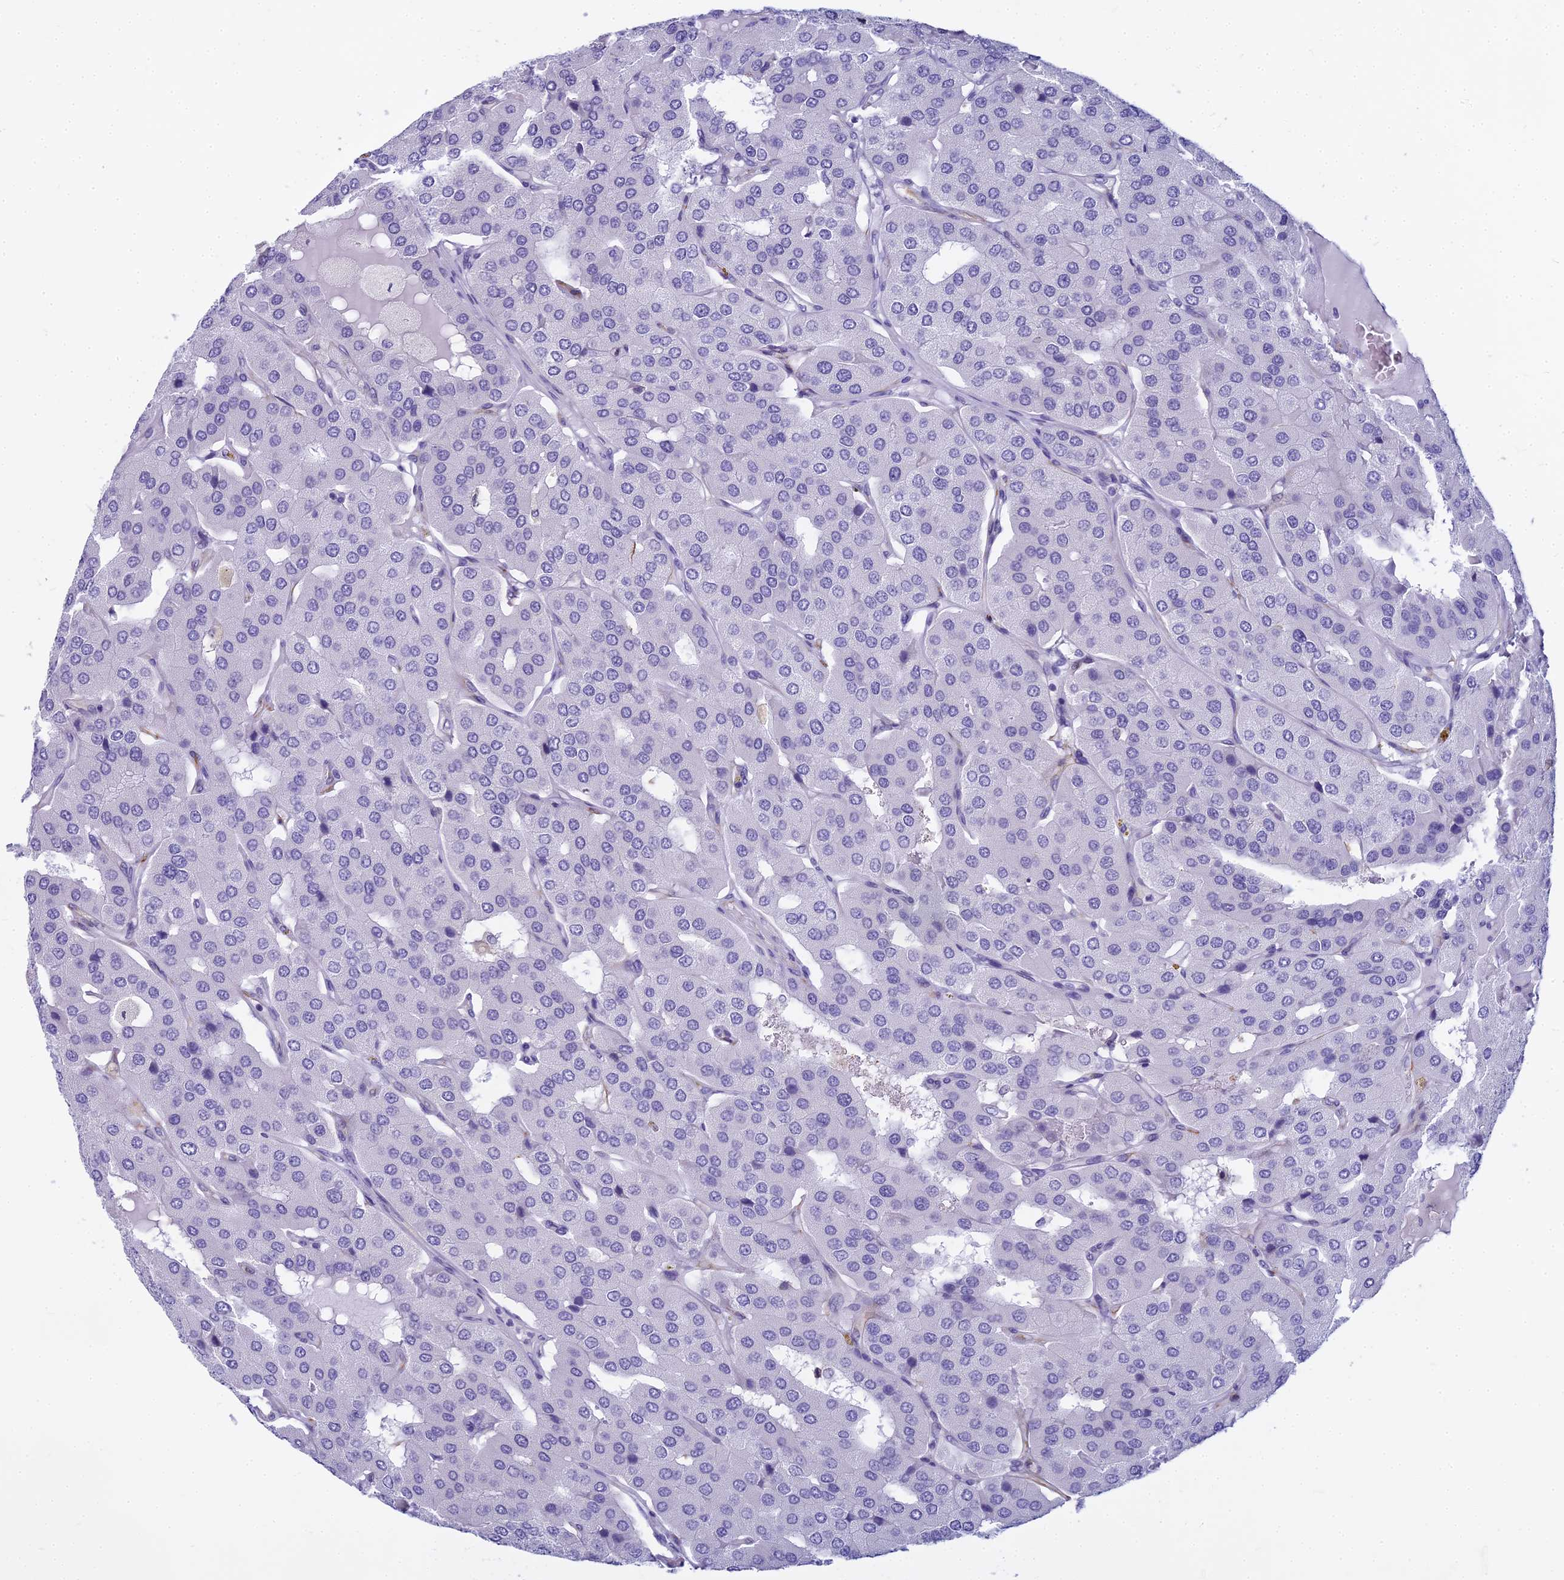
{"staining": {"intensity": "negative", "quantity": "none", "location": "none"}, "tissue": "parathyroid gland", "cell_type": "Glandular cells", "image_type": "normal", "snomed": [{"axis": "morphology", "description": "Normal tissue, NOS"}, {"axis": "morphology", "description": "Adenoma, NOS"}, {"axis": "topography", "description": "Parathyroid gland"}], "caption": "There is no significant staining in glandular cells of parathyroid gland. (Immunohistochemistry, brightfield microscopy, high magnification).", "gene": "ENSG00000265118", "patient": {"sex": "female", "age": 86}}